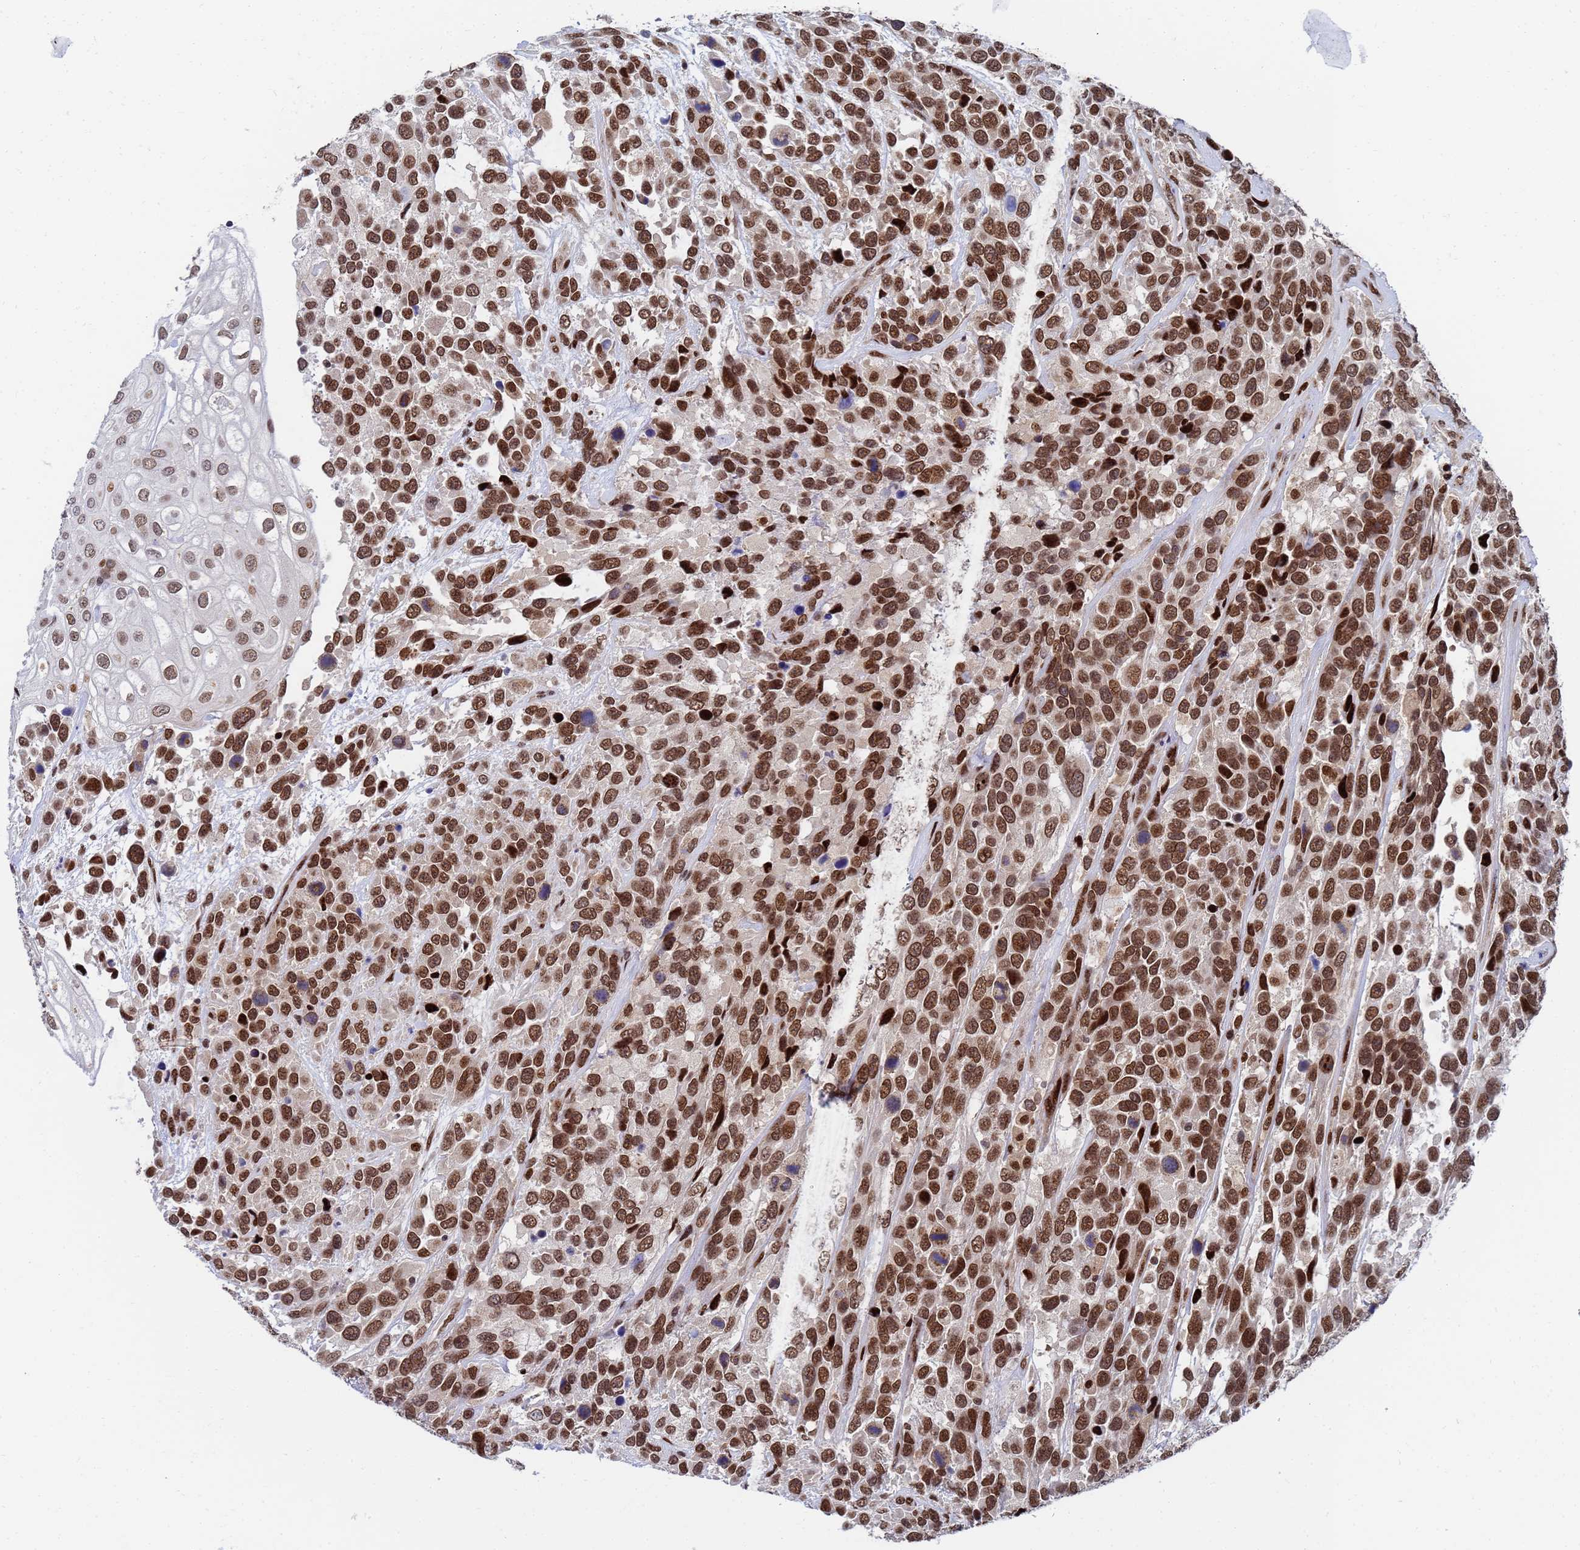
{"staining": {"intensity": "strong", "quantity": ">75%", "location": "nuclear"}, "tissue": "urothelial cancer", "cell_type": "Tumor cells", "image_type": "cancer", "snomed": [{"axis": "morphology", "description": "Urothelial carcinoma, High grade"}, {"axis": "topography", "description": "Urinary bladder"}], "caption": "The immunohistochemical stain labels strong nuclear positivity in tumor cells of urothelial cancer tissue.", "gene": "AP5Z1", "patient": {"sex": "female", "age": 70}}